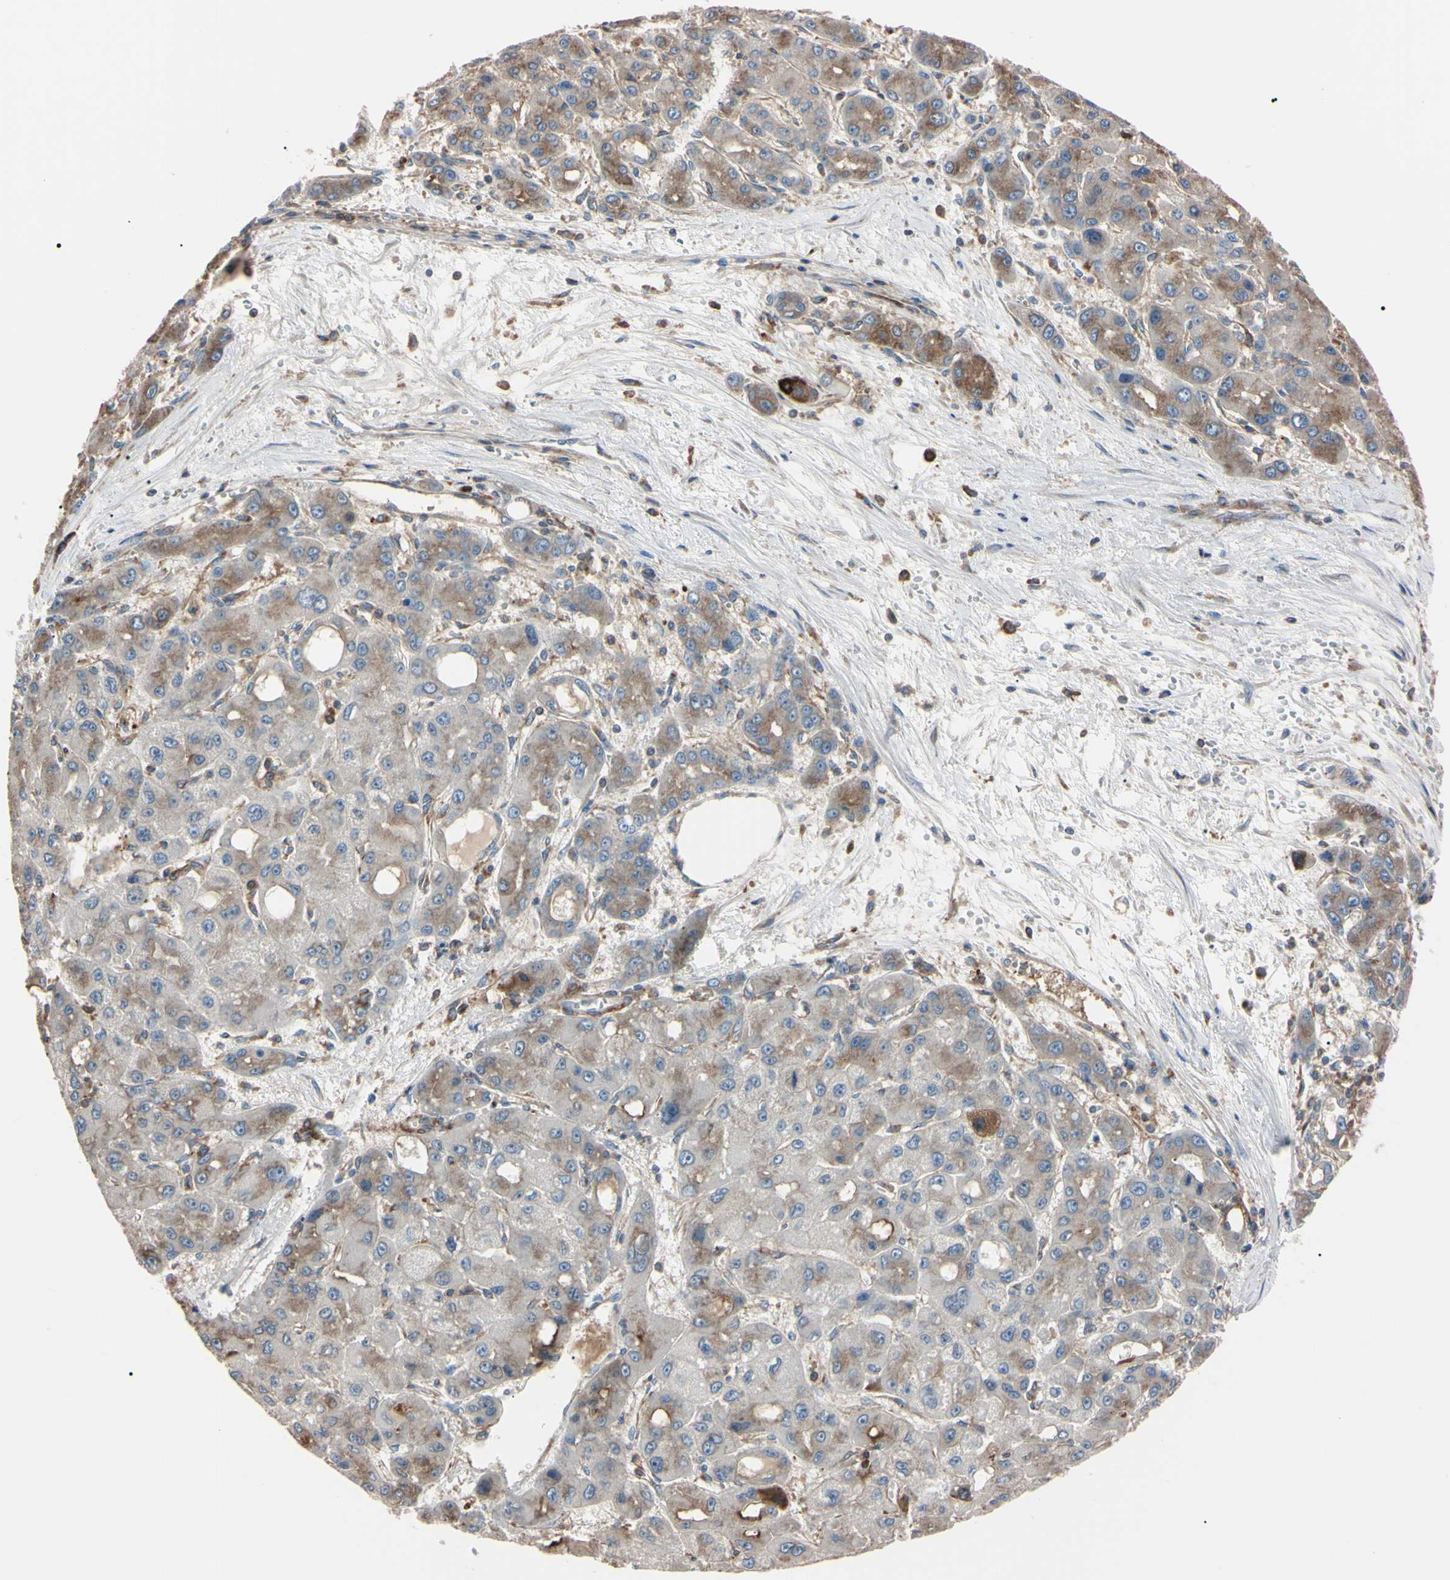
{"staining": {"intensity": "weak", "quantity": ">75%", "location": "cytoplasmic/membranous"}, "tissue": "liver cancer", "cell_type": "Tumor cells", "image_type": "cancer", "snomed": [{"axis": "morphology", "description": "Carcinoma, Hepatocellular, NOS"}, {"axis": "topography", "description": "Liver"}], "caption": "Liver hepatocellular carcinoma was stained to show a protein in brown. There is low levels of weak cytoplasmic/membranous expression in about >75% of tumor cells.", "gene": "PRKACA", "patient": {"sex": "male", "age": 55}}